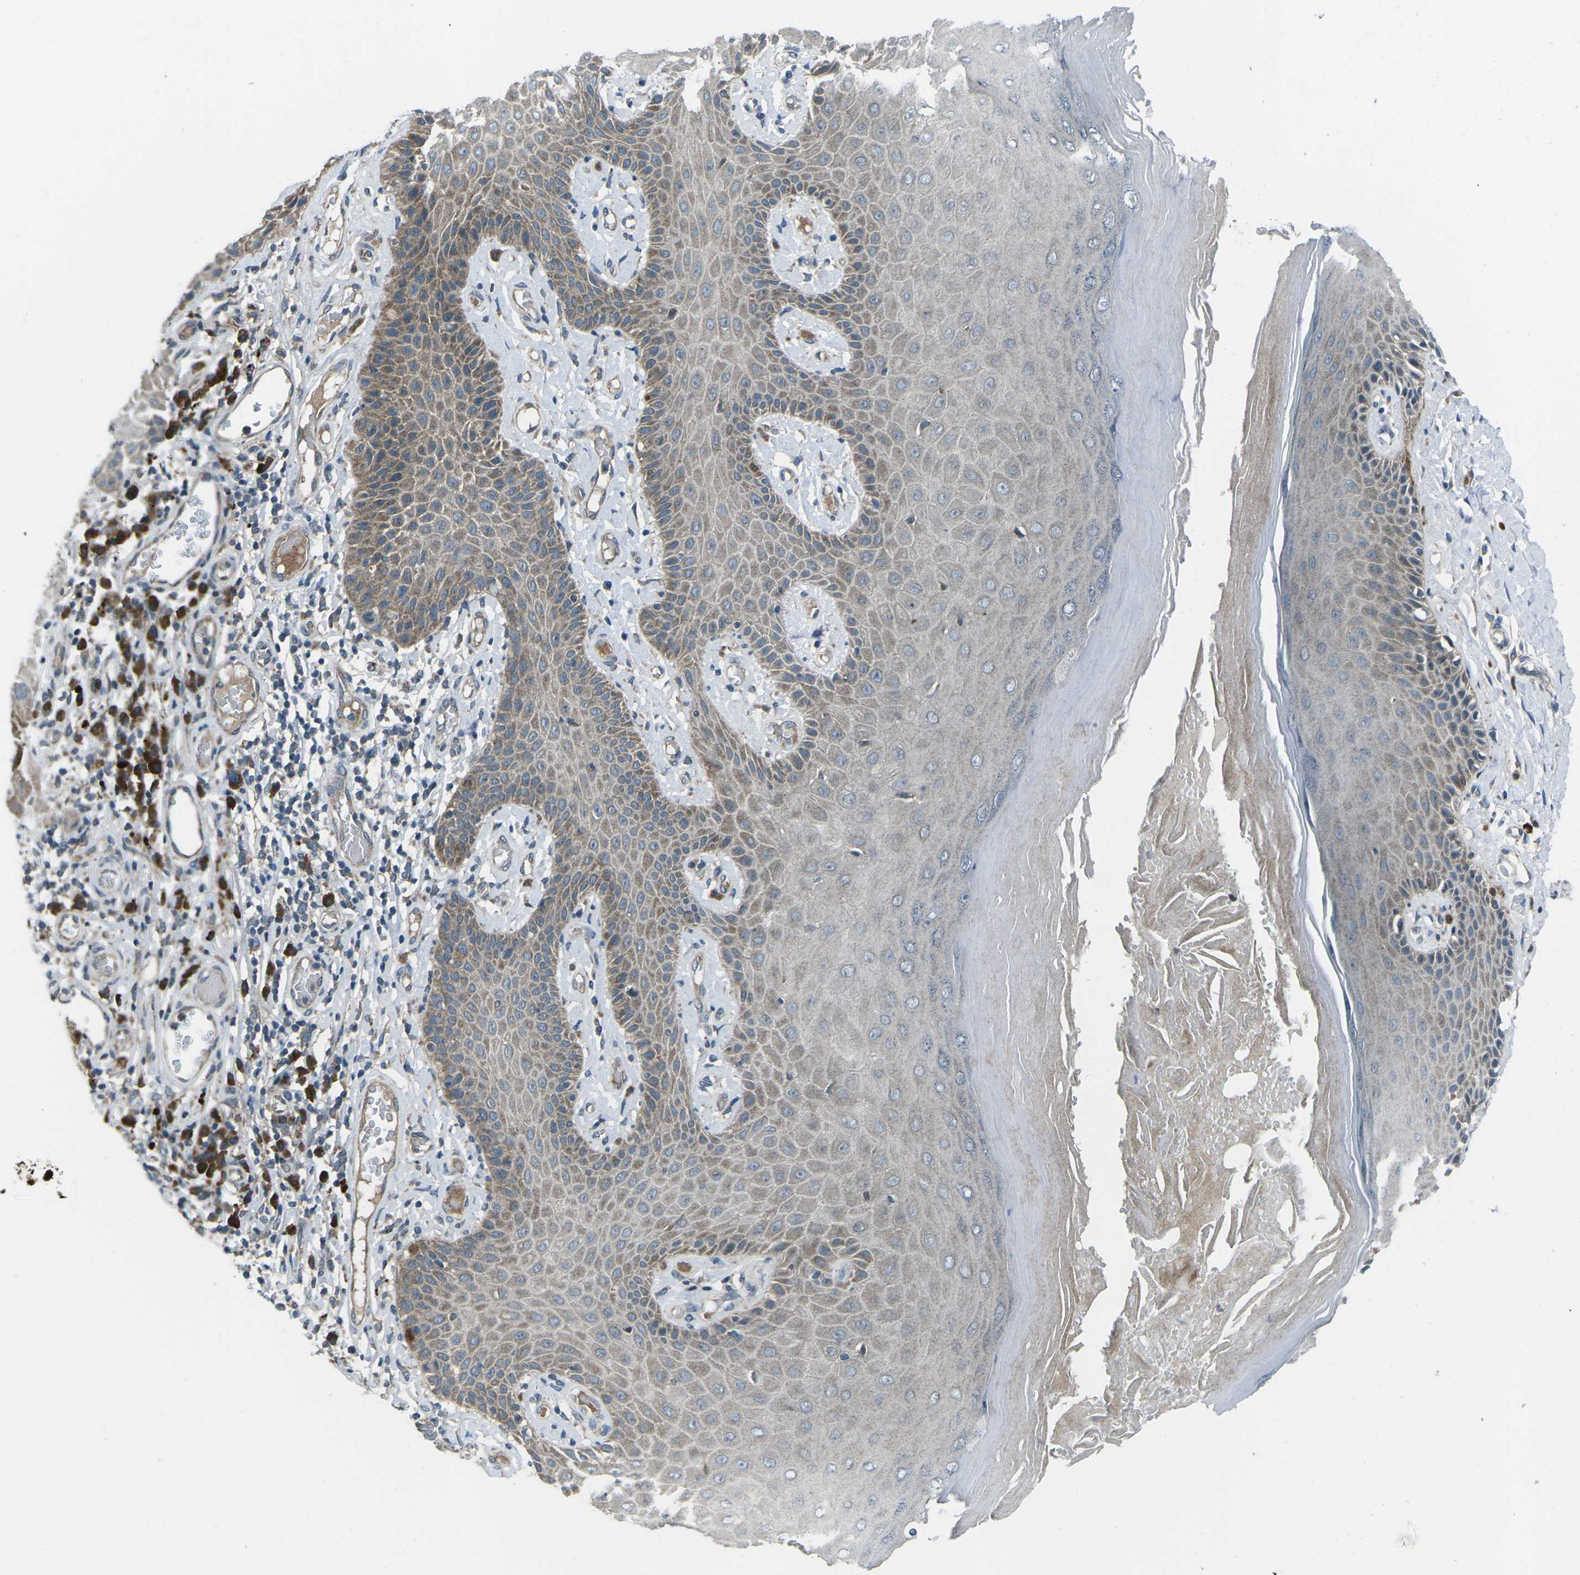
{"staining": {"intensity": "moderate", "quantity": "25%-75%", "location": "cytoplasmic/membranous"}, "tissue": "skin", "cell_type": "Epidermal cells", "image_type": "normal", "snomed": [{"axis": "morphology", "description": "Normal tissue, NOS"}, {"axis": "topography", "description": "Vulva"}], "caption": "Protein expression analysis of normal skin demonstrates moderate cytoplasmic/membranous positivity in approximately 25%-75% of epidermal cells. (DAB (3,3'-diaminobenzidine) IHC with brightfield microscopy, high magnification).", "gene": "CDK16", "patient": {"sex": "female", "age": 73}}